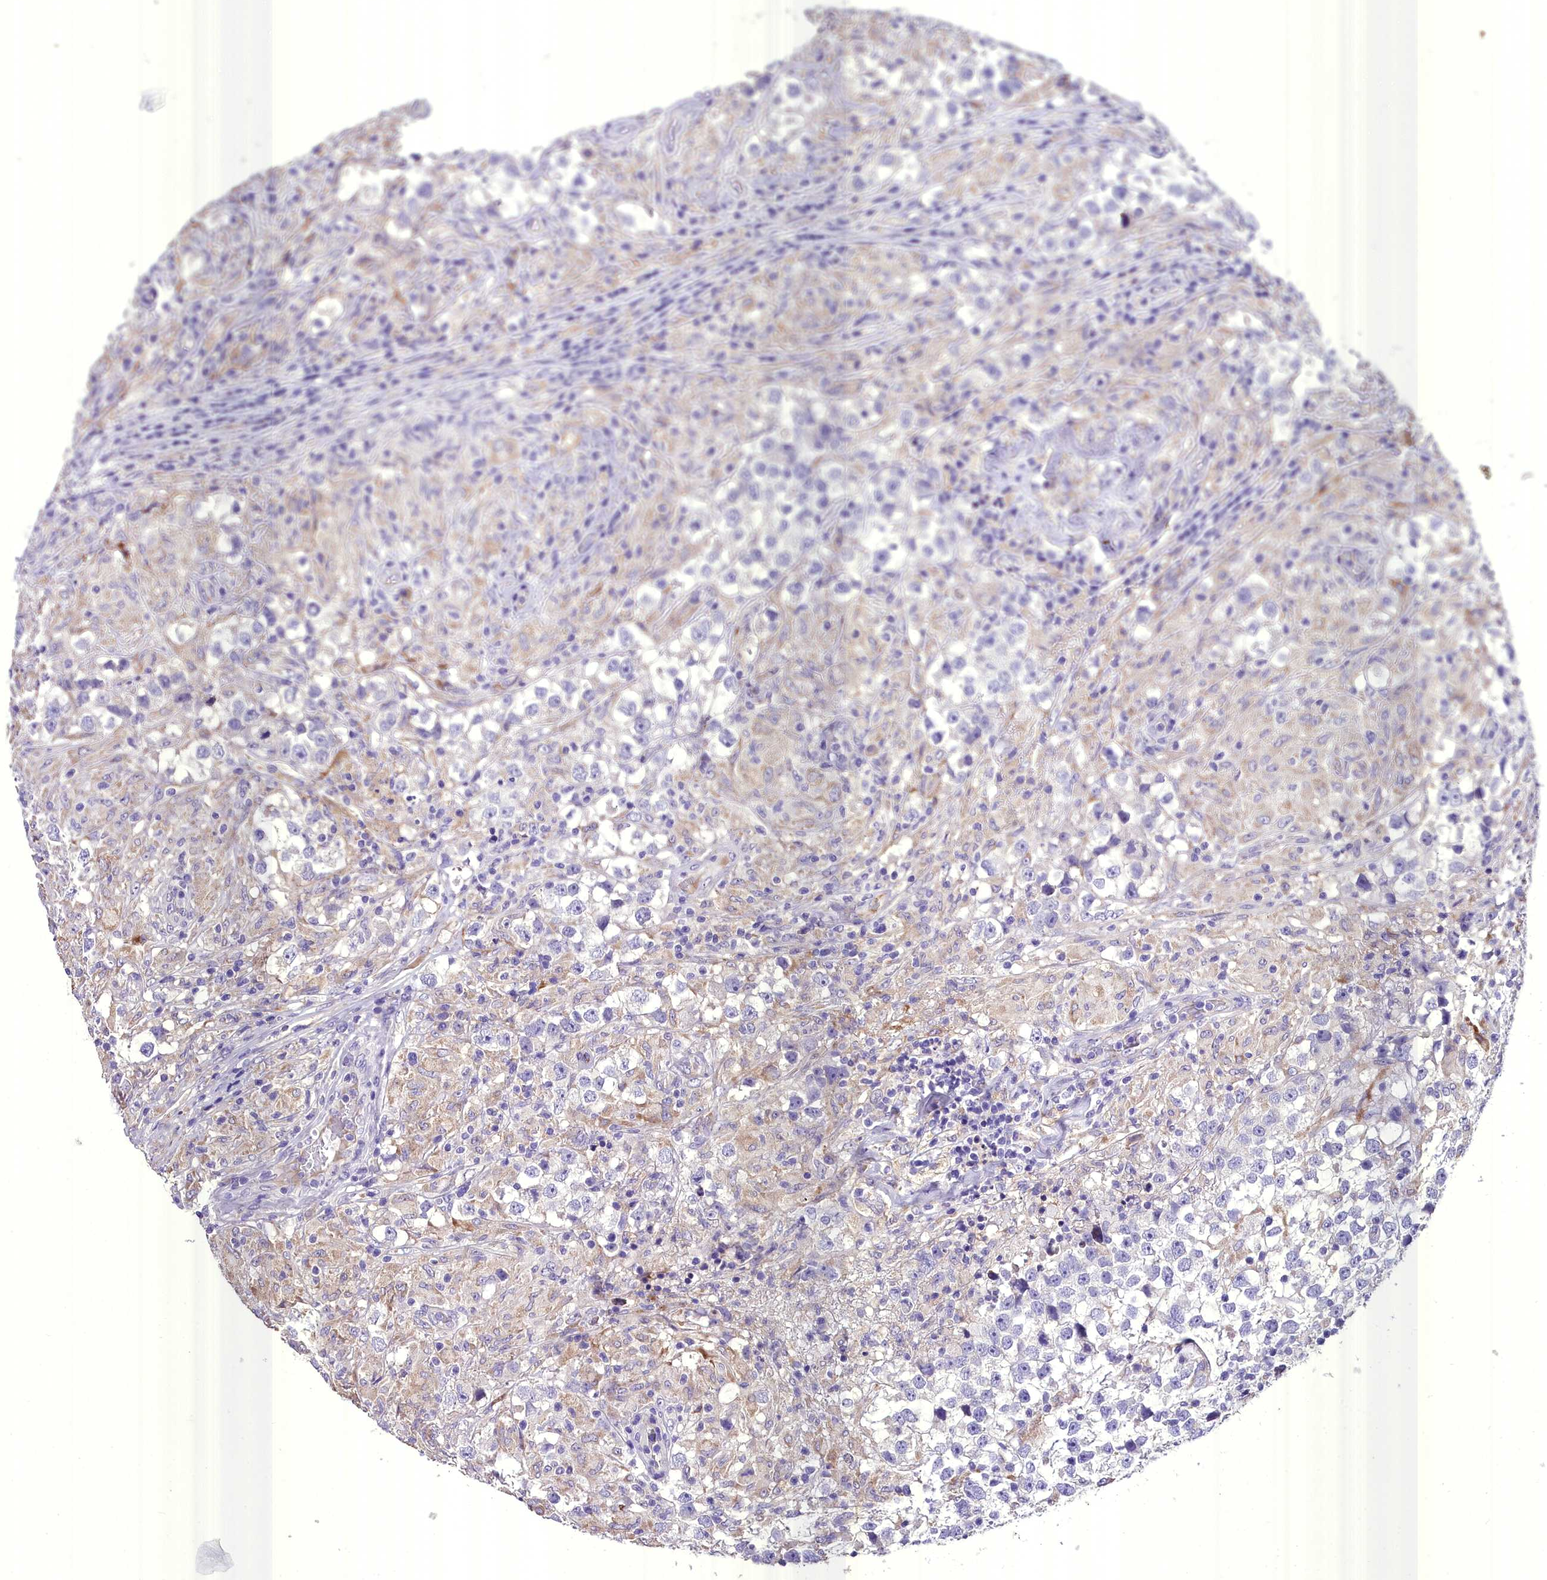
{"staining": {"intensity": "negative", "quantity": "none", "location": "none"}, "tissue": "testis cancer", "cell_type": "Tumor cells", "image_type": "cancer", "snomed": [{"axis": "morphology", "description": "Seminoma, NOS"}, {"axis": "topography", "description": "Testis"}], "caption": "DAB (3,3'-diaminobenzidine) immunohistochemical staining of human testis seminoma exhibits no significant staining in tumor cells.", "gene": "MS4A18", "patient": {"sex": "male", "age": 46}}